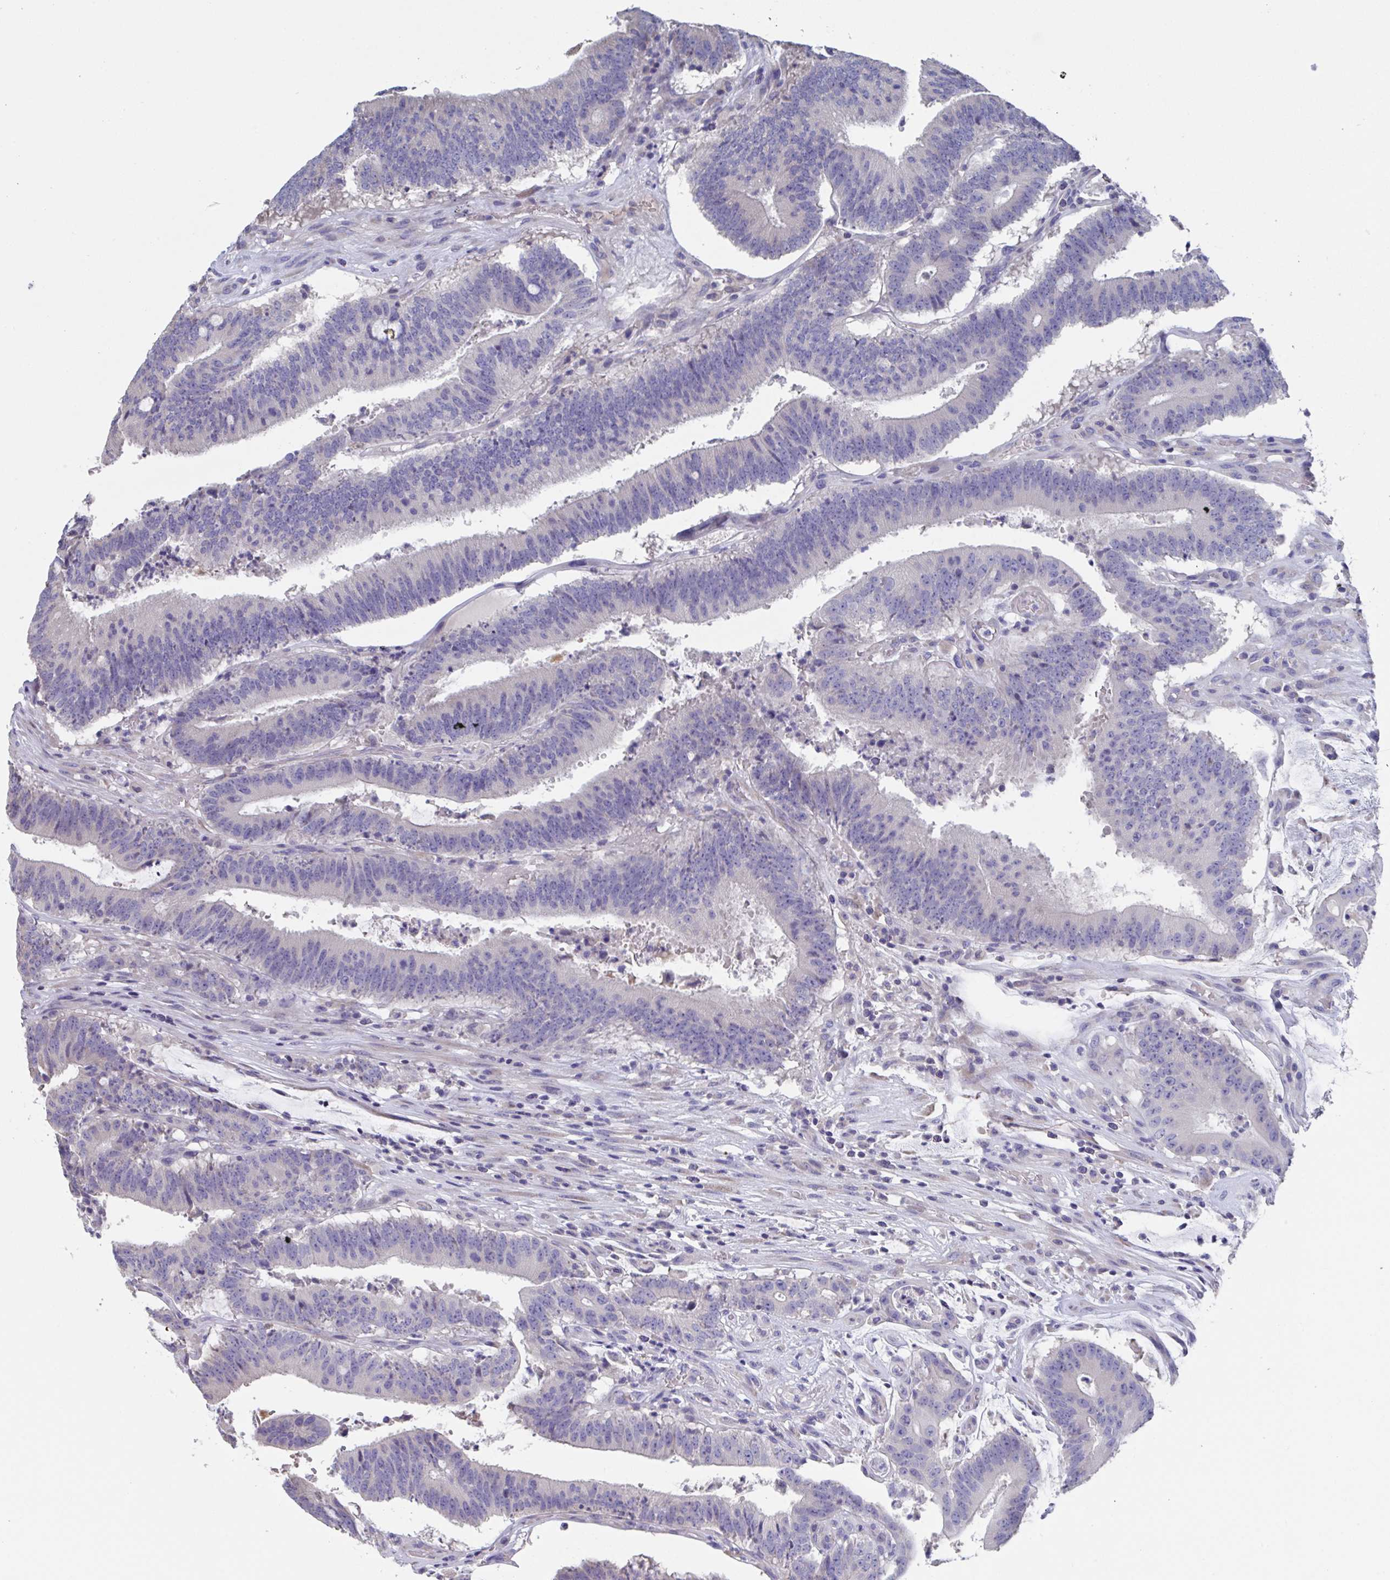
{"staining": {"intensity": "negative", "quantity": "none", "location": "none"}, "tissue": "colorectal cancer", "cell_type": "Tumor cells", "image_type": "cancer", "snomed": [{"axis": "morphology", "description": "Adenocarcinoma, NOS"}, {"axis": "topography", "description": "Colon"}], "caption": "Tumor cells are negative for brown protein staining in adenocarcinoma (colorectal). (DAB immunohistochemistry (IHC) visualized using brightfield microscopy, high magnification).", "gene": "LRRC58", "patient": {"sex": "female", "age": 43}}